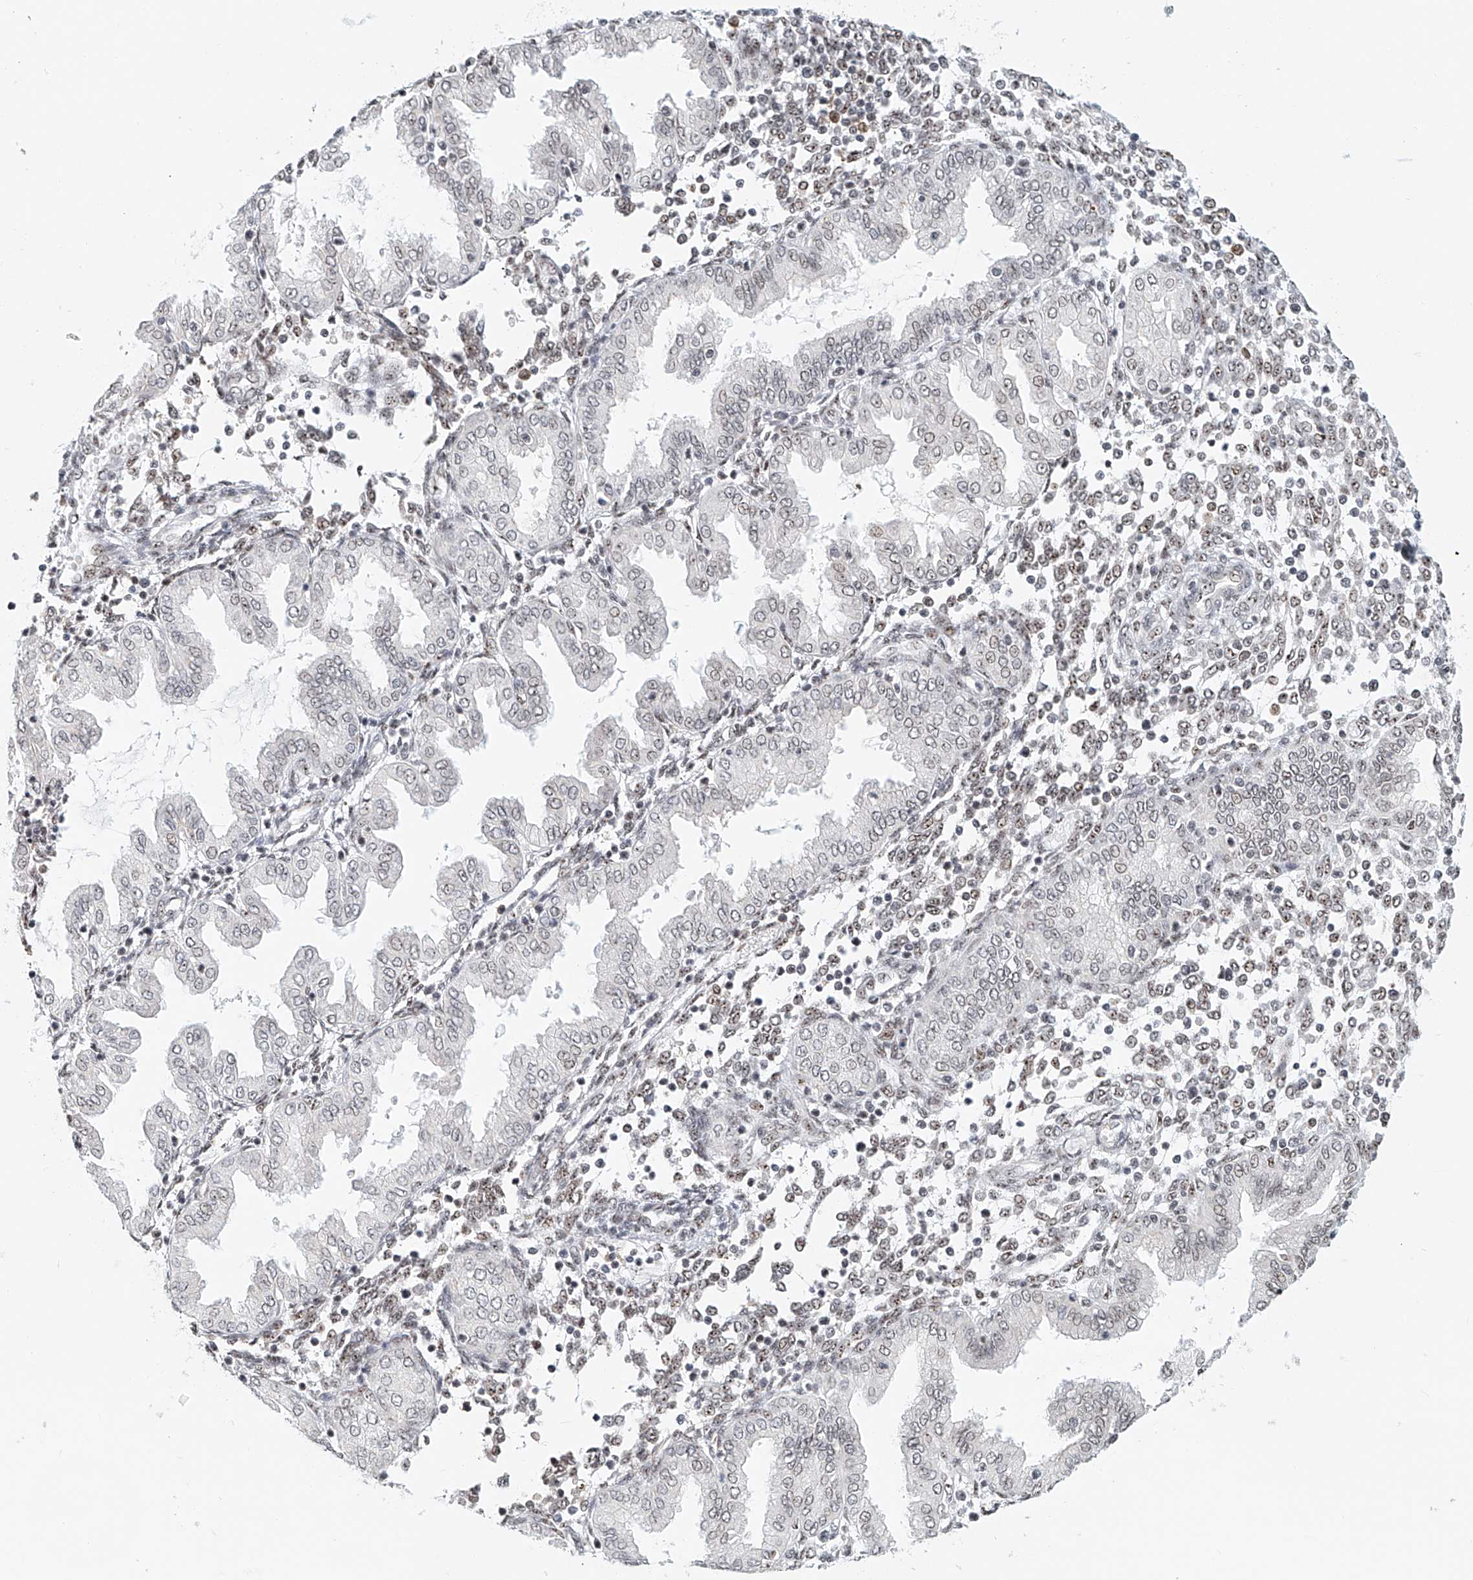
{"staining": {"intensity": "weak", "quantity": "25%-75%", "location": "nuclear"}, "tissue": "endometrium", "cell_type": "Cells in endometrial stroma", "image_type": "normal", "snomed": [{"axis": "morphology", "description": "Normal tissue, NOS"}, {"axis": "topography", "description": "Endometrium"}], "caption": "Protein positivity by immunohistochemistry exhibits weak nuclear staining in approximately 25%-75% of cells in endometrial stroma in normal endometrium.", "gene": "PRUNE2", "patient": {"sex": "female", "age": 53}}